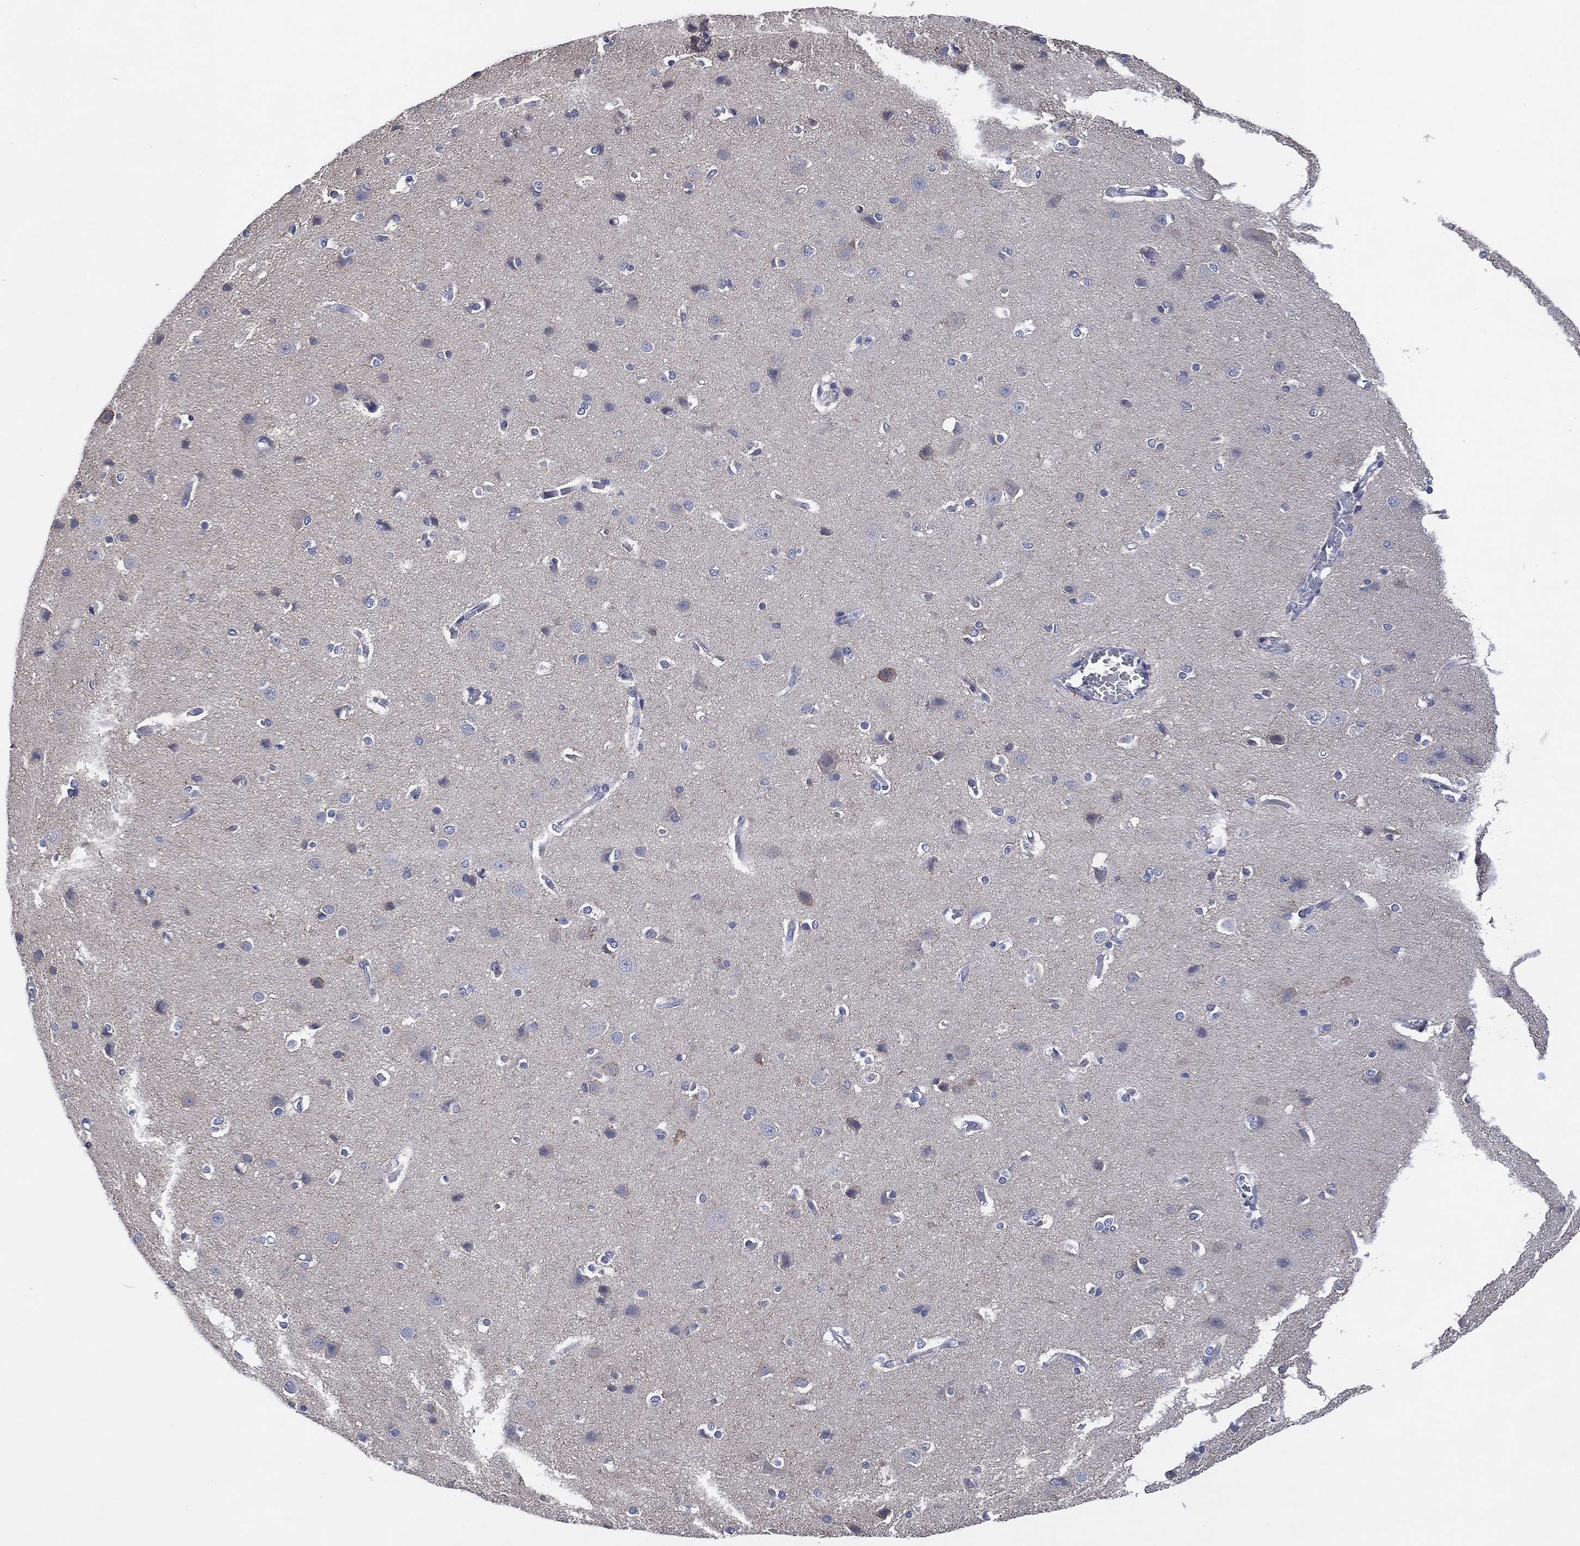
{"staining": {"intensity": "negative", "quantity": "none", "location": "none"}, "tissue": "cerebral cortex", "cell_type": "Endothelial cells", "image_type": "normal", "snomed": [{"axis": "morphology", "description": "Normal tissue, NOS"}, {"axis": "topography", "description": "Cerebral cortex"}], "caption": "IHC image of normal cerebral cortex: cerebral cortex stained with DAB demonstrates no significant protein positivity in endothelial cells.", "gene": "USP26", "patient": {"sex": "male", "age": 37}}